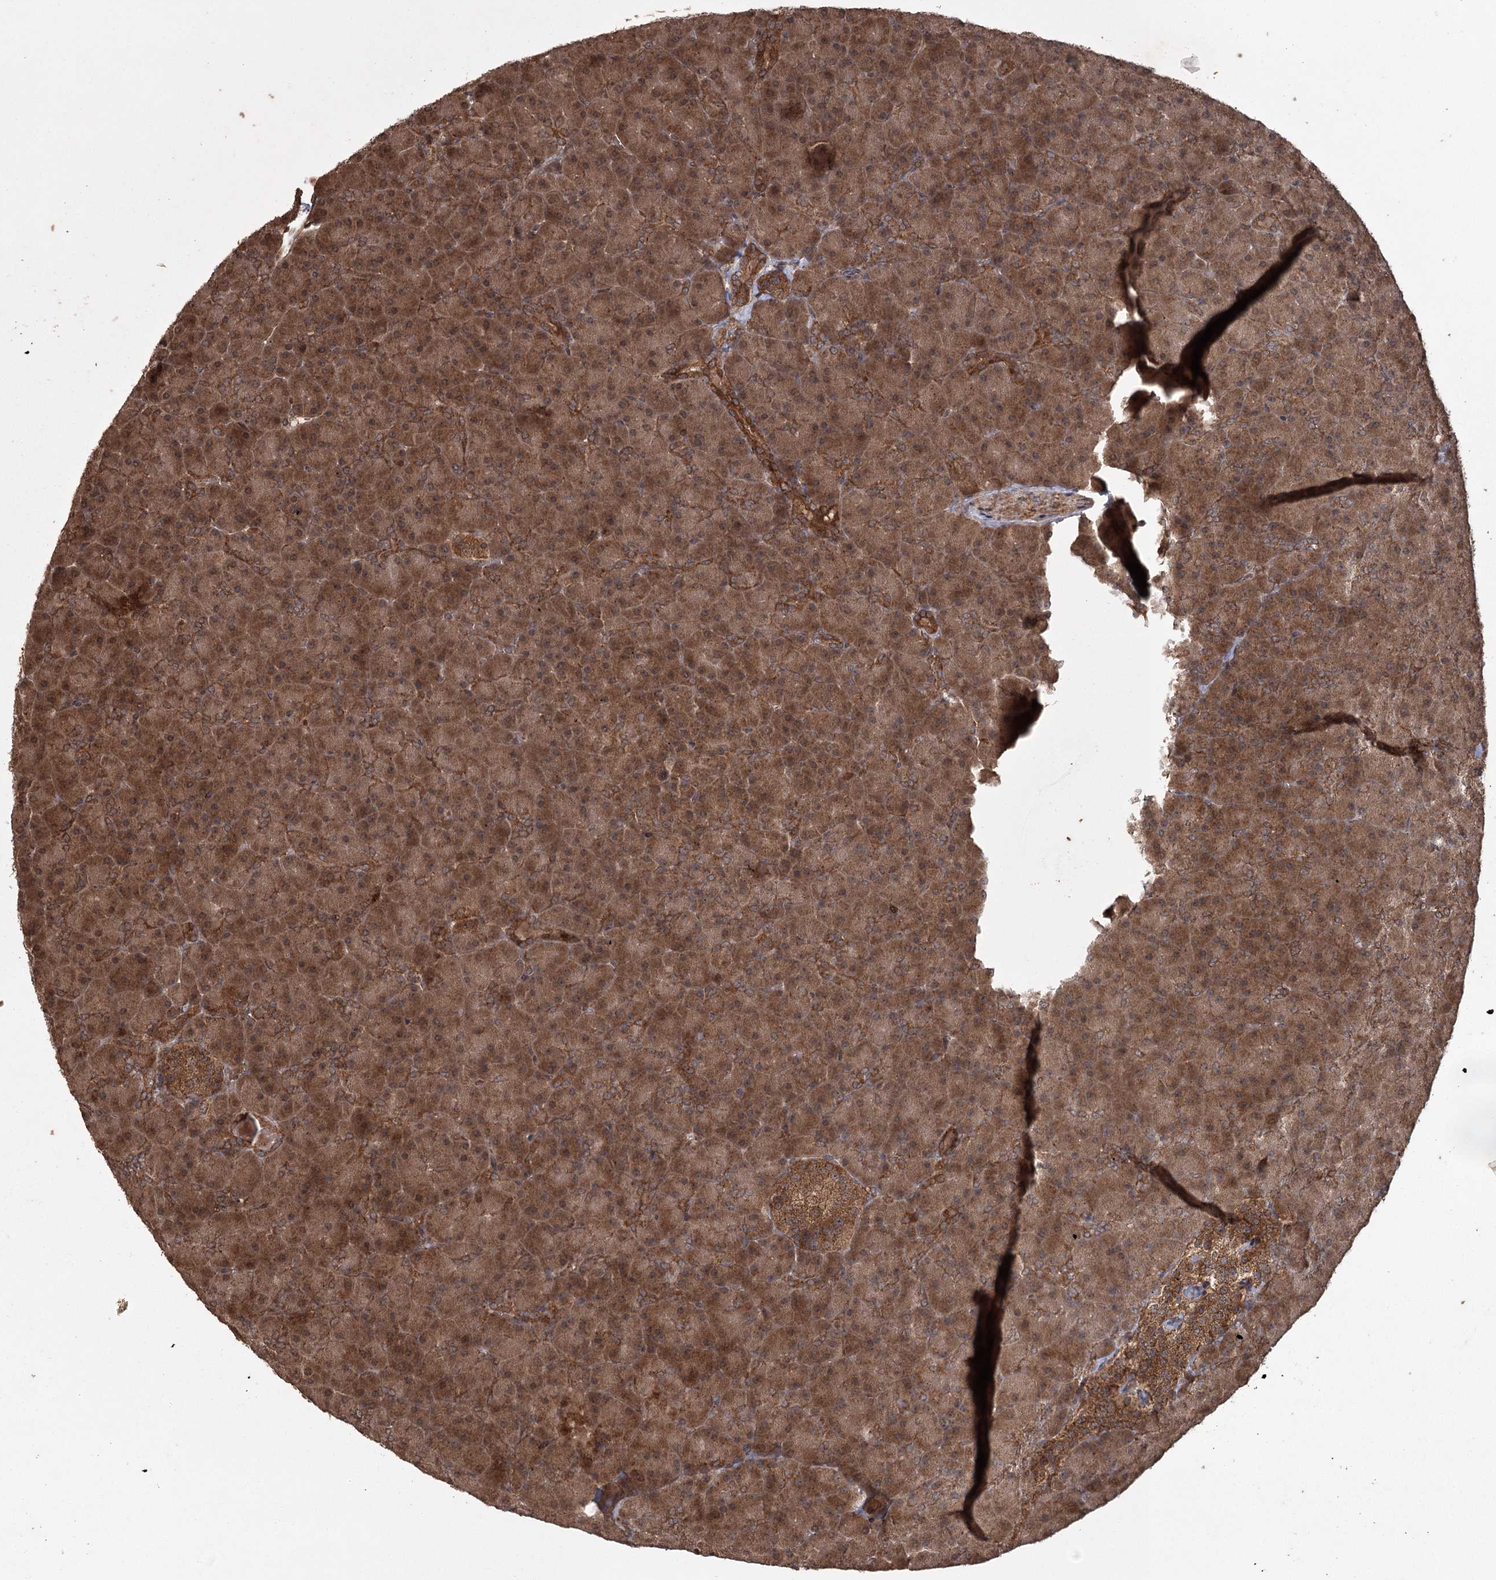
{"staining": {"intensity": "strong", "quantity": ">75%", "location": "cytoplasmic/membranous"}, "tissue": "pancreas", "cell_type": "Exocrine glandular cells", "image_type": "normal", "snomed": [{"axis": "morphology", "description": "Normal tissue, NOS"}, {"axis": "topography", "description": "Pancreas"}], "caption": "A high-resolution image shows IHC staining of unremarkable pancreas, which demonstrates strong cytoplasmic/membranous positivity in approximately >75% of exocrine glandular cells.", "gene": "RPAP3", "patient": {"sex": "male", "age": 36}}